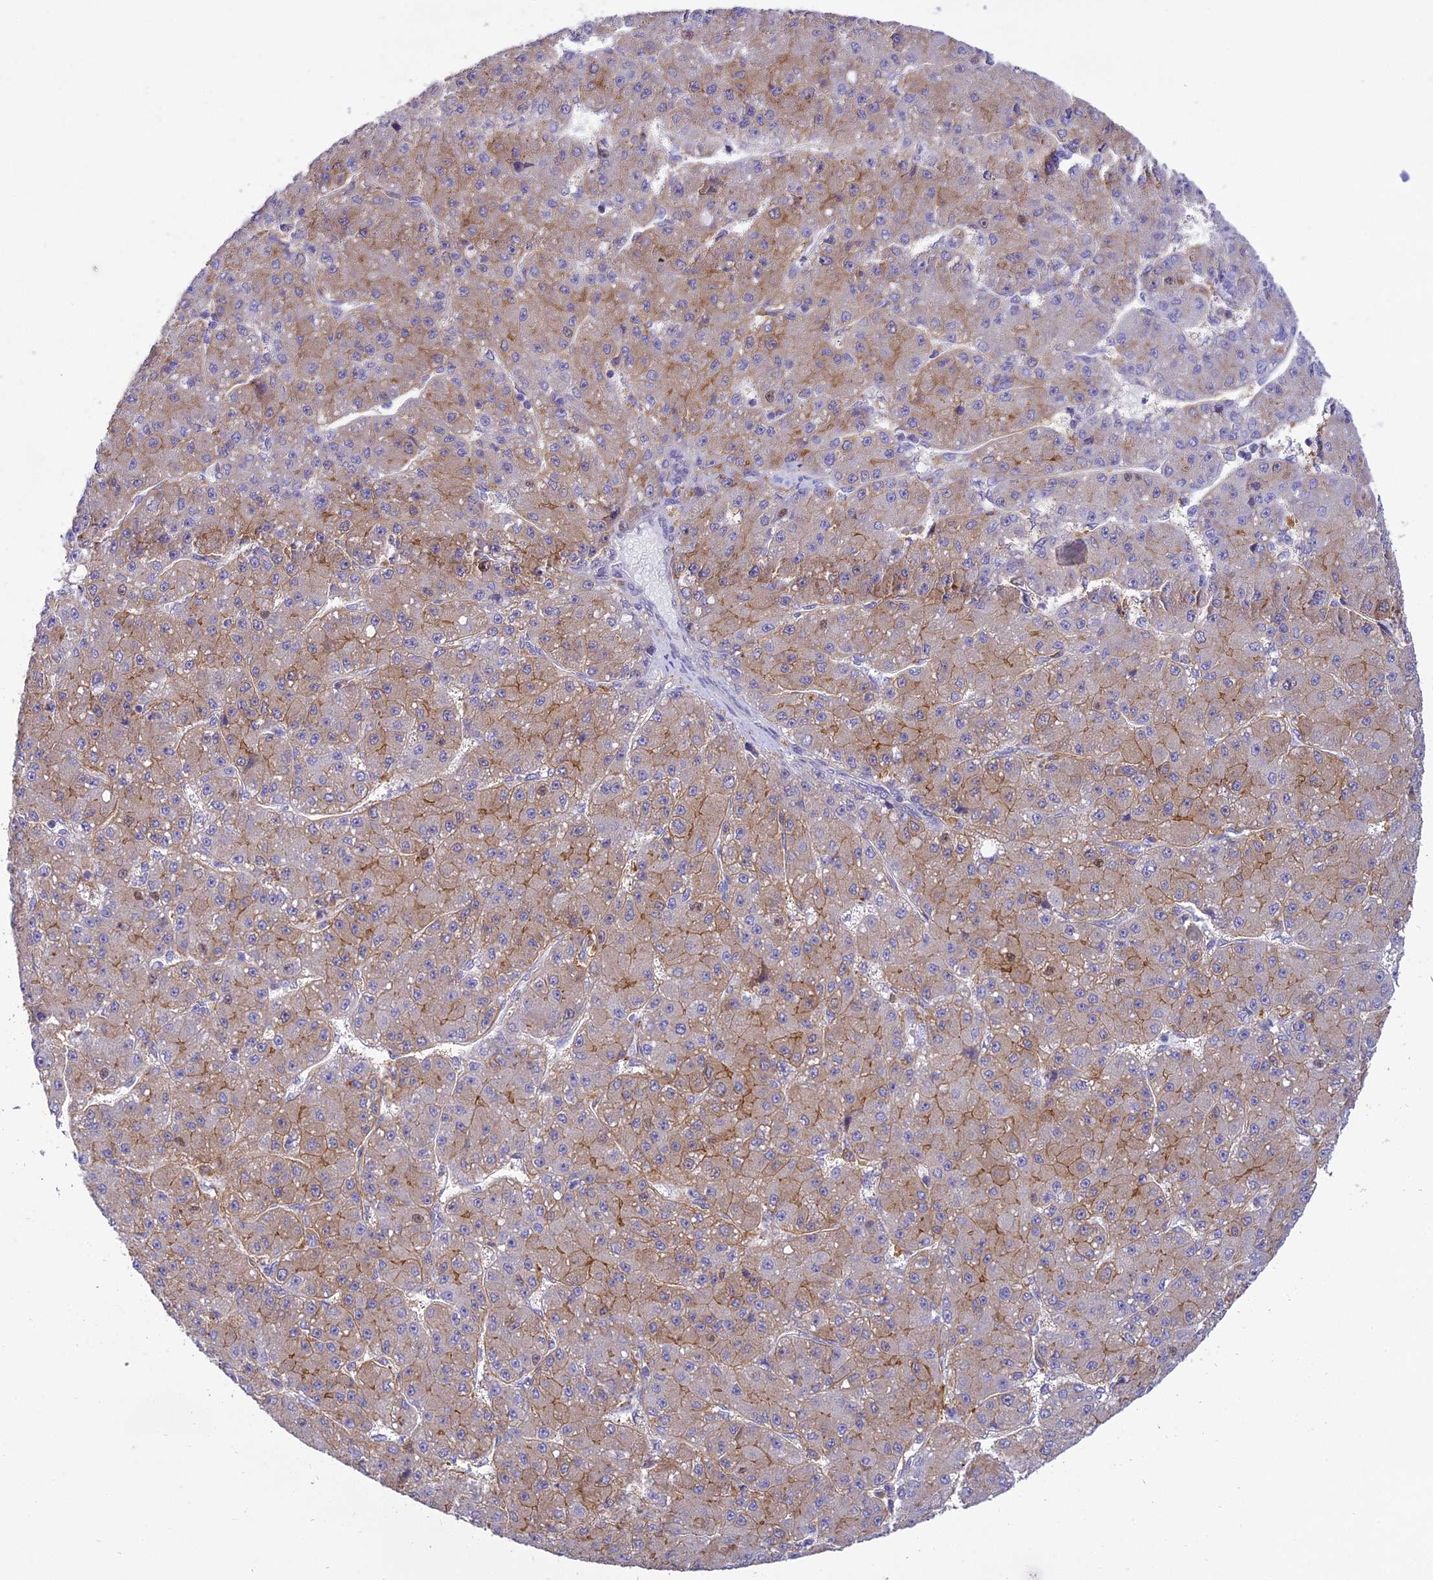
{"staining": {"intensity": "weak", "quantity": "25%-75%", "location": "cytoplasmic/membranous"}, "tissue": "liver cancer", "cell_type": "Tumor cells", "image_type": "cancer", "snomed": [{"axis": "morphology", "description": "Carcinoma, Hepatocellular, NOS"}, {"axis": "topography", "description": "Liver"}], "caption": "Brown immunohistochemical staining in human liver cancer demonstrates weak cytoplasmic/membranous positivity in about 25%-75% of tumor cells. Immunohistochemistry stains the protein of interest in brown and the nuclei are stained blue.", "gene": "UBE2G1", "patient": {"sex": "male", "age": 67}}